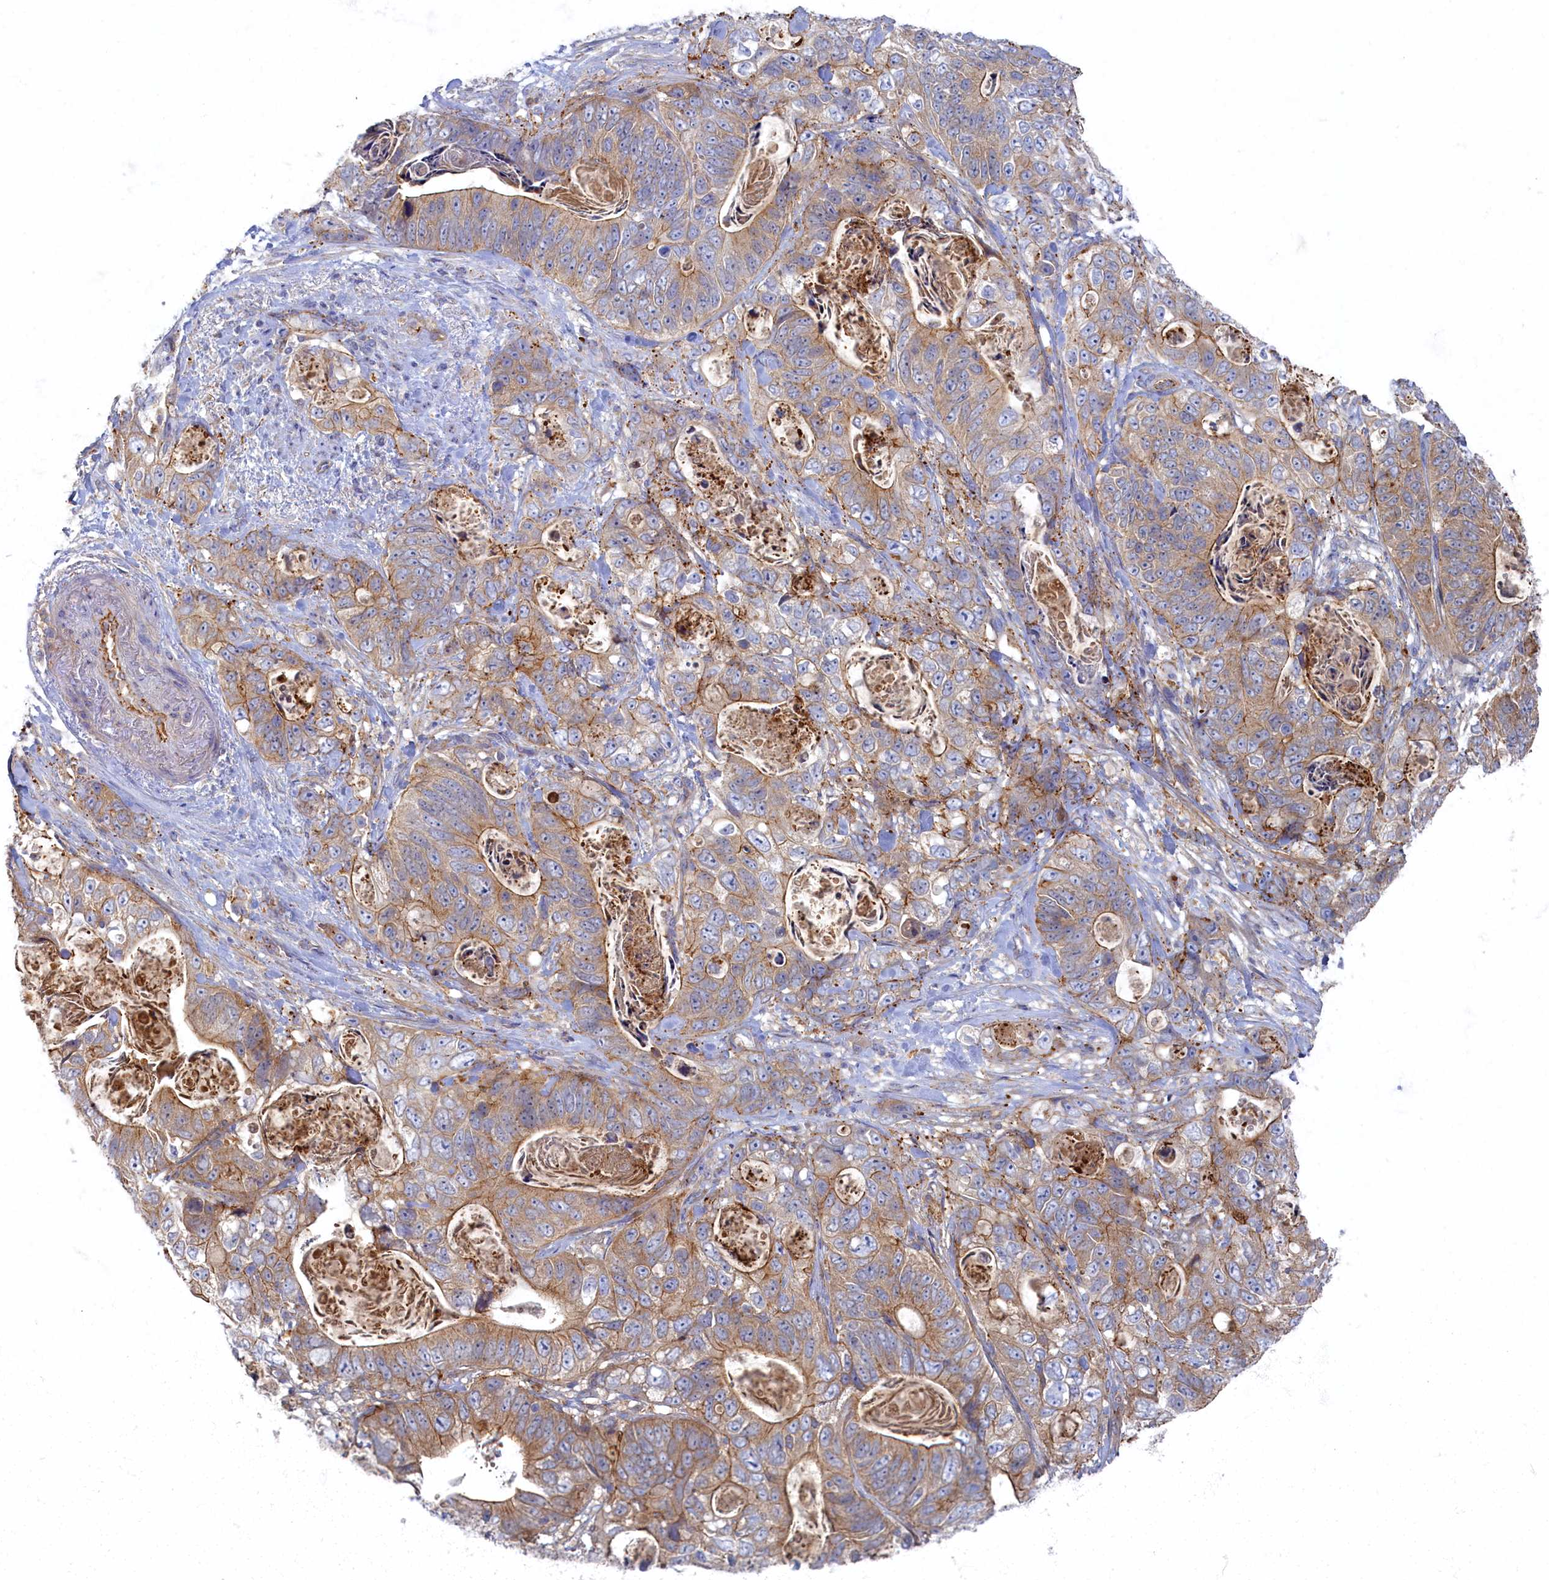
{"staining": {"intensity": "moderate", "quantity": ">75%", "location": "cytoplasmic/membranous"}, "tissue": "stomach cancer", "cell_type": "Tumor cells", "image_type": "cancer", "snomed": [{"axis": "morphology", "description": "Normal tissue, NOS"}, {"axis": "morphology", "description": "Adenocarcinoma, NOS"}, {"axis": "topography", "description": "Stomach"}], "caption": "Immunohistochemical staining of human stomach adenocarcinoma displays medium levels of moderate cytoplasmic/membranous positivity in approximately >75% of tumor cells.", "gene": "PSMG2", "patient": {"sex": "female", "age": 89}}